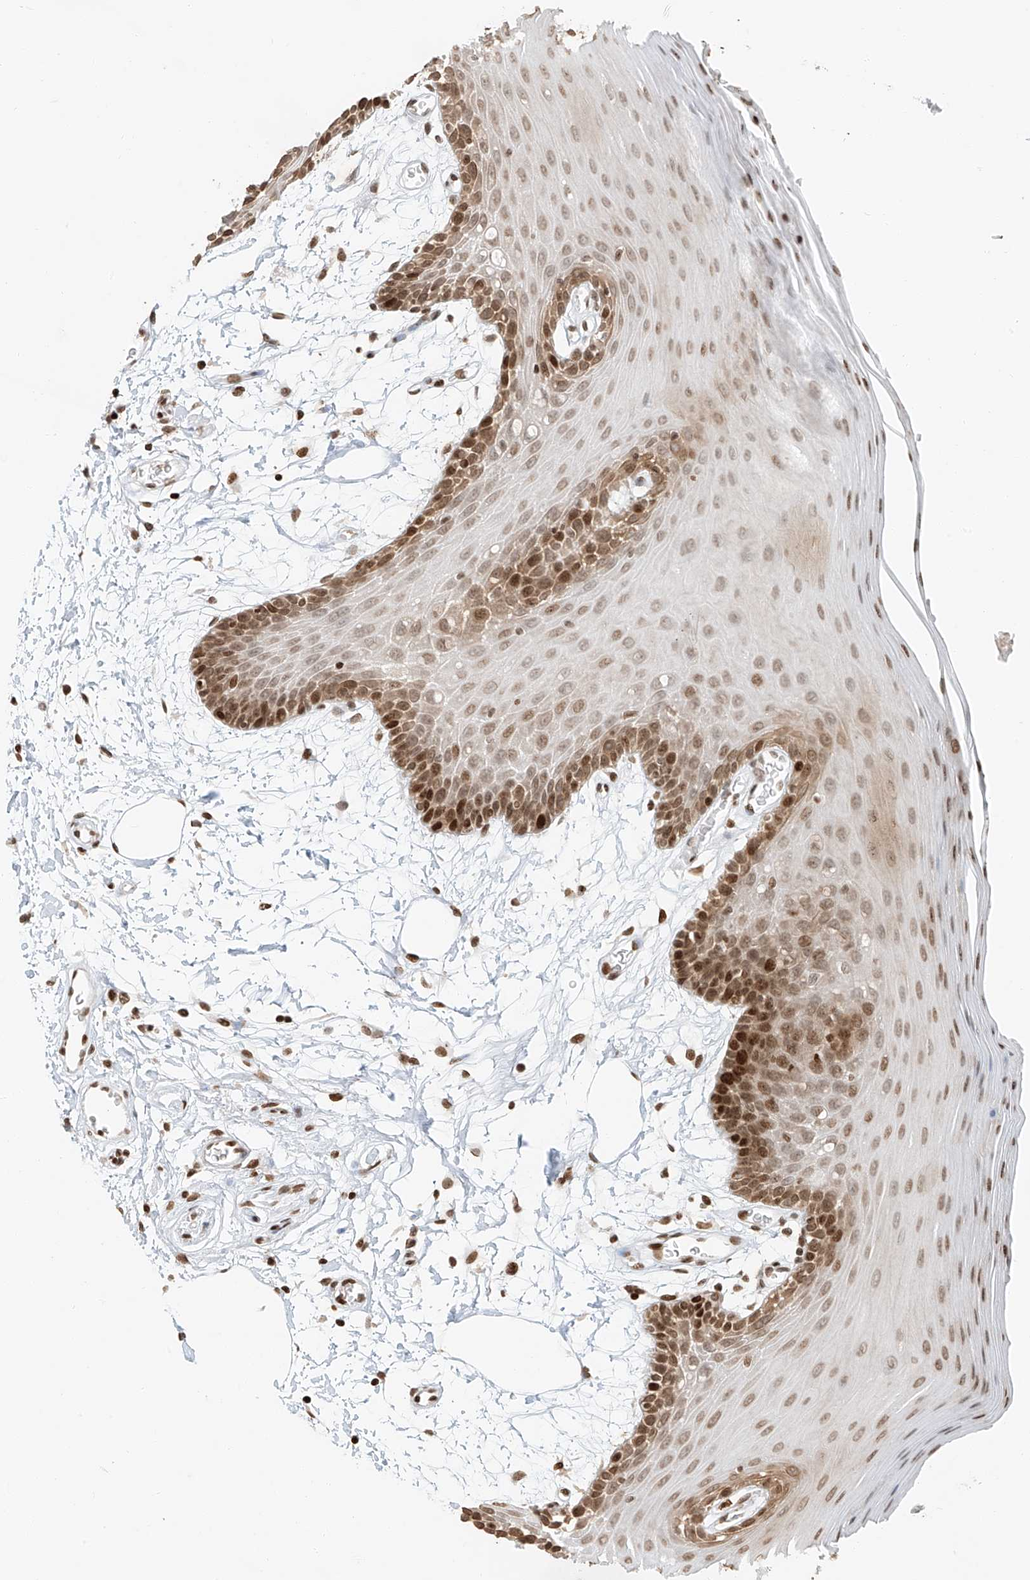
{"staining": {"intensity": "moderate", "quantity": ">75%", "location": "cytoplasmic/membranous,nuclear"}, "tissue": "oral mucosa", "cell_type": "Squamous epithelial cells", "image_type": "normal", "snomed": [{"axis": "morphology", "description": "Normal tissue, NOS"}, {"axis": "topography", "description": "Skeletal muscle"}, {"axis": "topography", "description": "Oral tissue"}, {"axis": "topography", "description": "Salivary gland"}, {"axis": "topography", "description": "Peripheral nerve tissue"}], "caption": "Immunohistochemical staining of normal oral mucosa exhibits >75% levels of moderate cytoplasmic/membranous,nuclear protein positivity in approximately >75% of squamous epithelial cells. (DAB (3,3'-diaminobenzidine) = brown stain, brightfield microscopy at high magnification).", "gene": "C17orf58", "patient": {"sex": "male", "age": 54}}